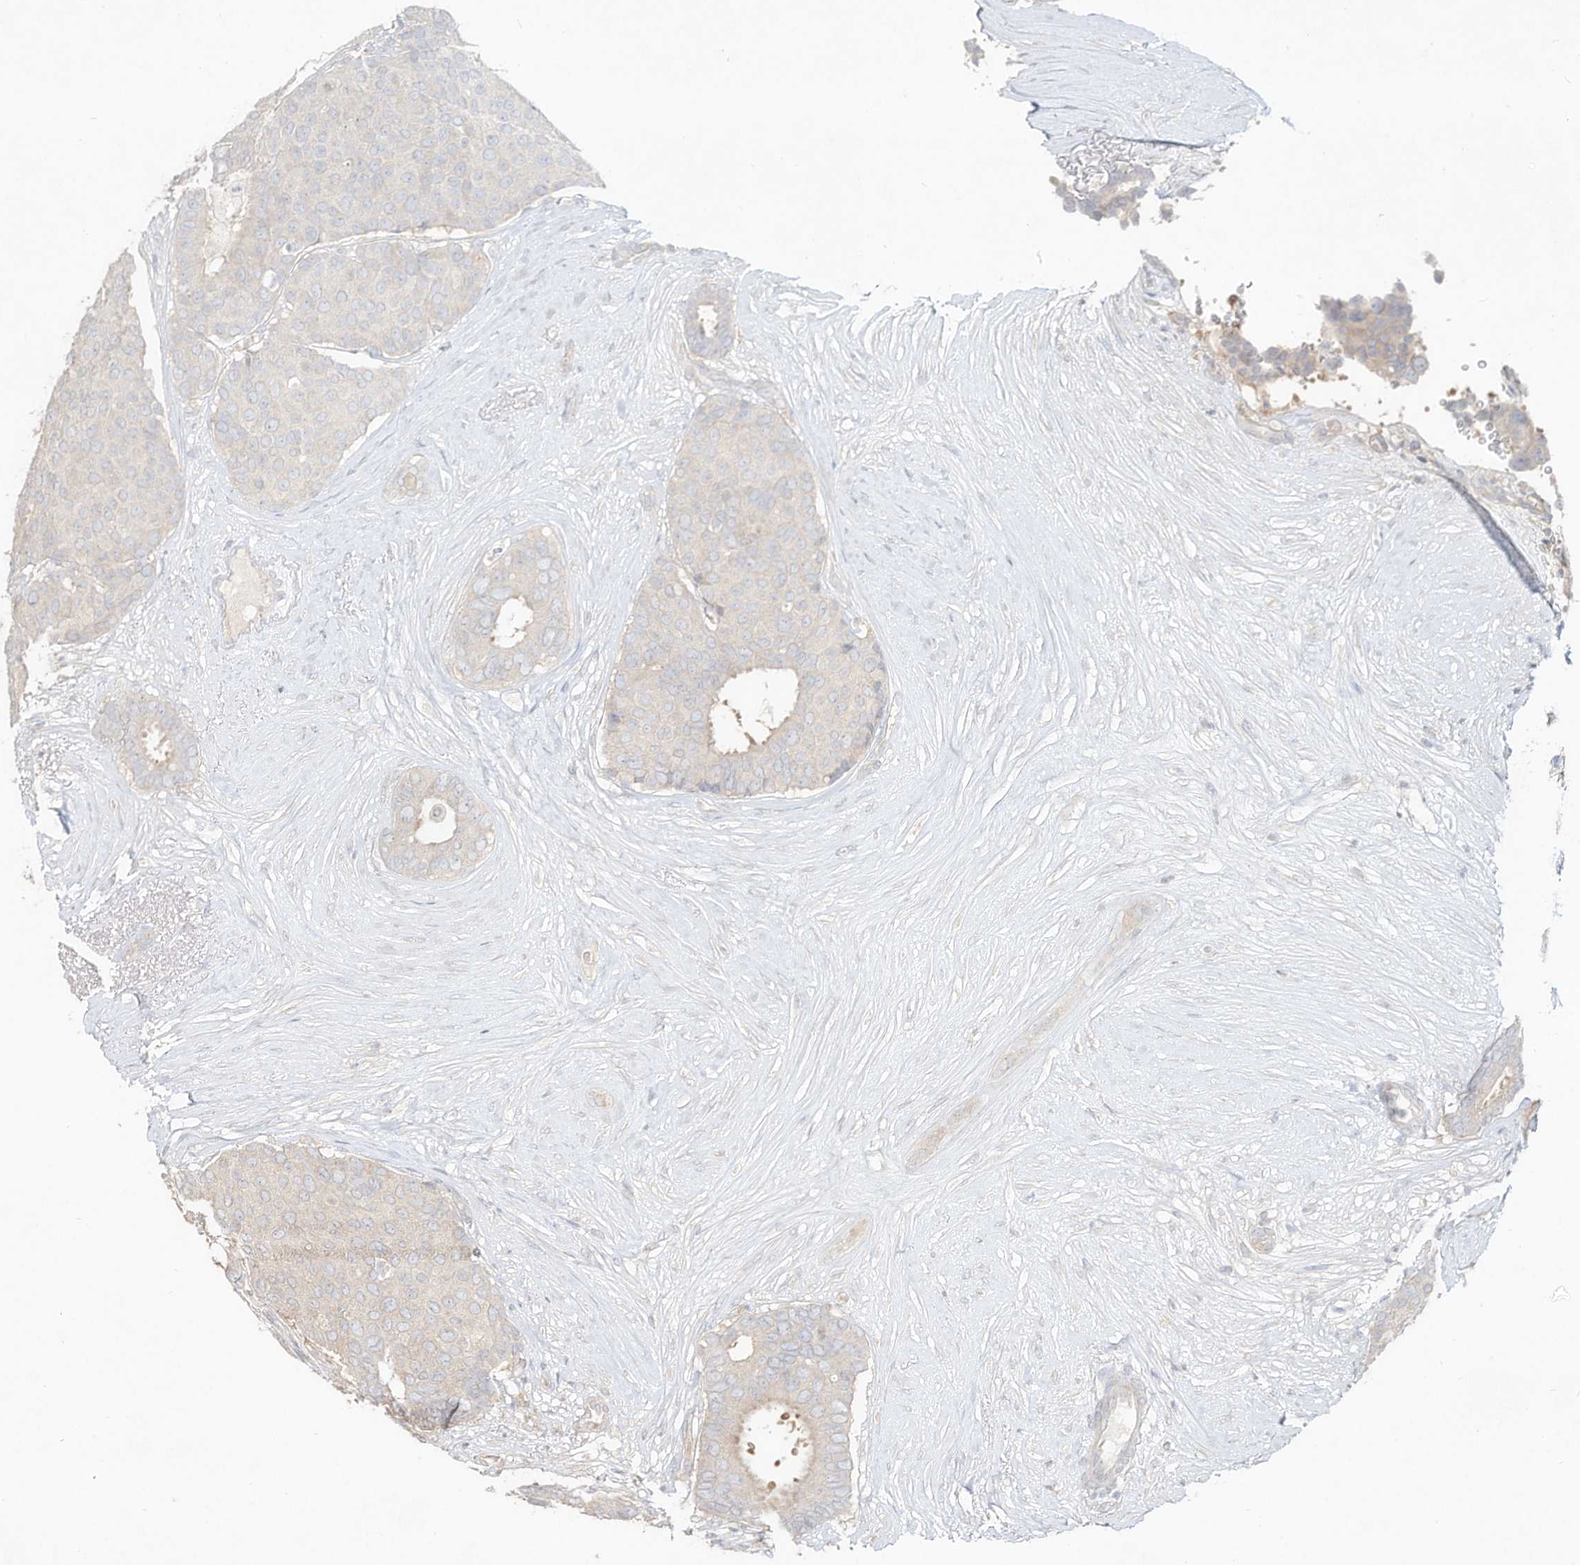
{"staining": {"intensity": "negative", "quantity": "none", "location": "none"}, "tissue": "breast cancer", "cell_type": "Tumor cells", "image_type": "cancer", "snomed": [{"axis": "morphology", "description": "Duct carcinoma"}, {"axis": "topography", "description": "Breast"}], "caption": "Tumor cells are negative for brown protein staining in breast intraductal carcinoma. (DAB (3,3'-diaminobenzidine) immunohistochemistry (IHC) with hematoxylin counter stain).", "gene": "DYNC1I2", "patient": {"sex": "female", "age": 75}}